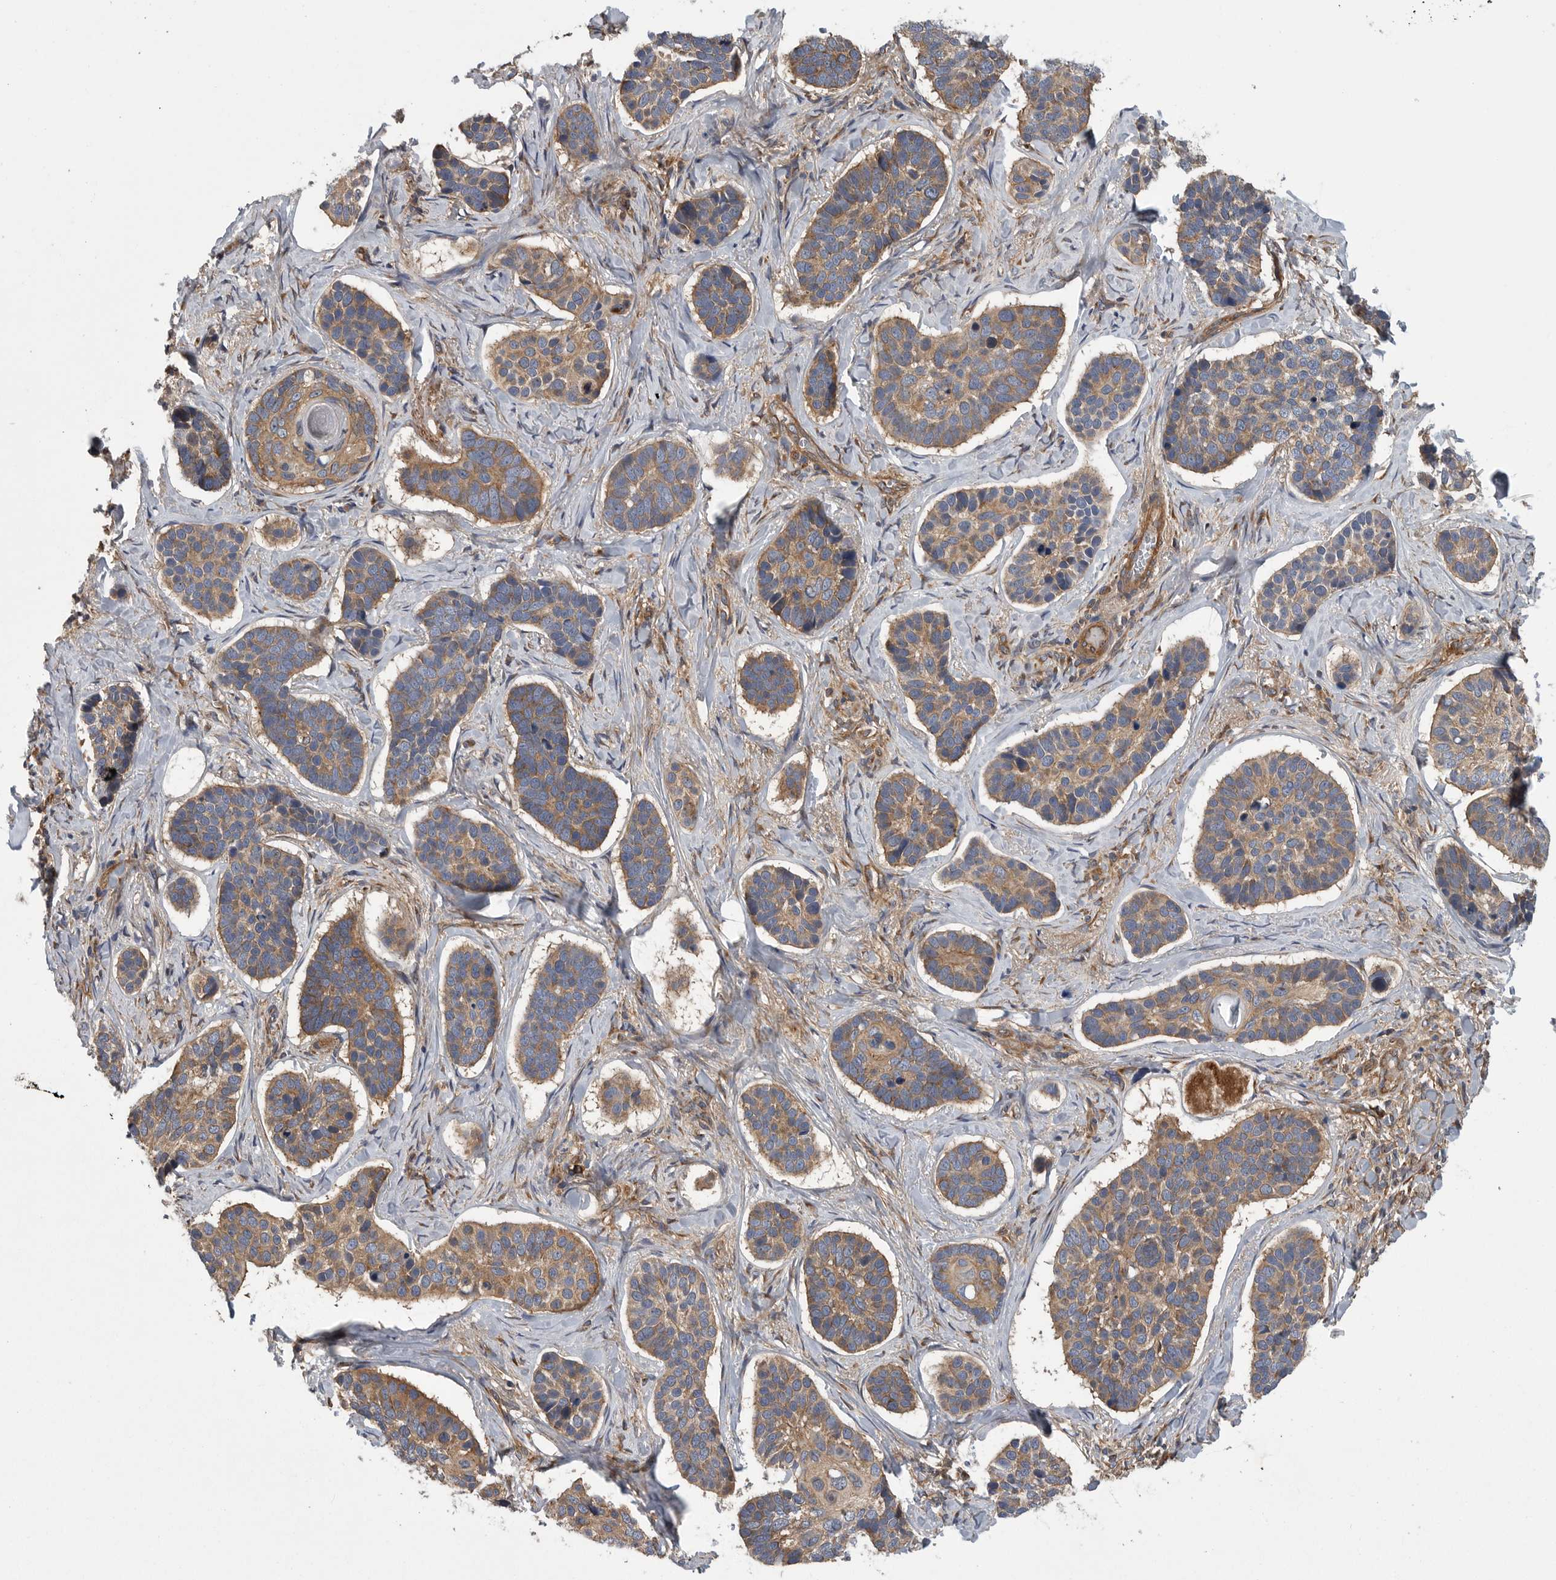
{"staining": {"intensity": "moderate", "quantity": ">75%", "location": "cytoplasmic/membranous"}, "tissue": "skin cancer", "cell_type": "Tumor cells", "image_type": "cancer", "snomed": [{"axis": "morphology", "description": "Basal cell carcinoma"}, {"axis": "topography", "description": "Skin"}], "caption": "Immunohistochemical staining of basal cell carcinoma (skin) shows medium levels of moderate cytoplasmic/membranous protein expression in approximately >75% of tumor cells.", "gene": "OXR1", "patient": {"sex": "male", "age": 62}}